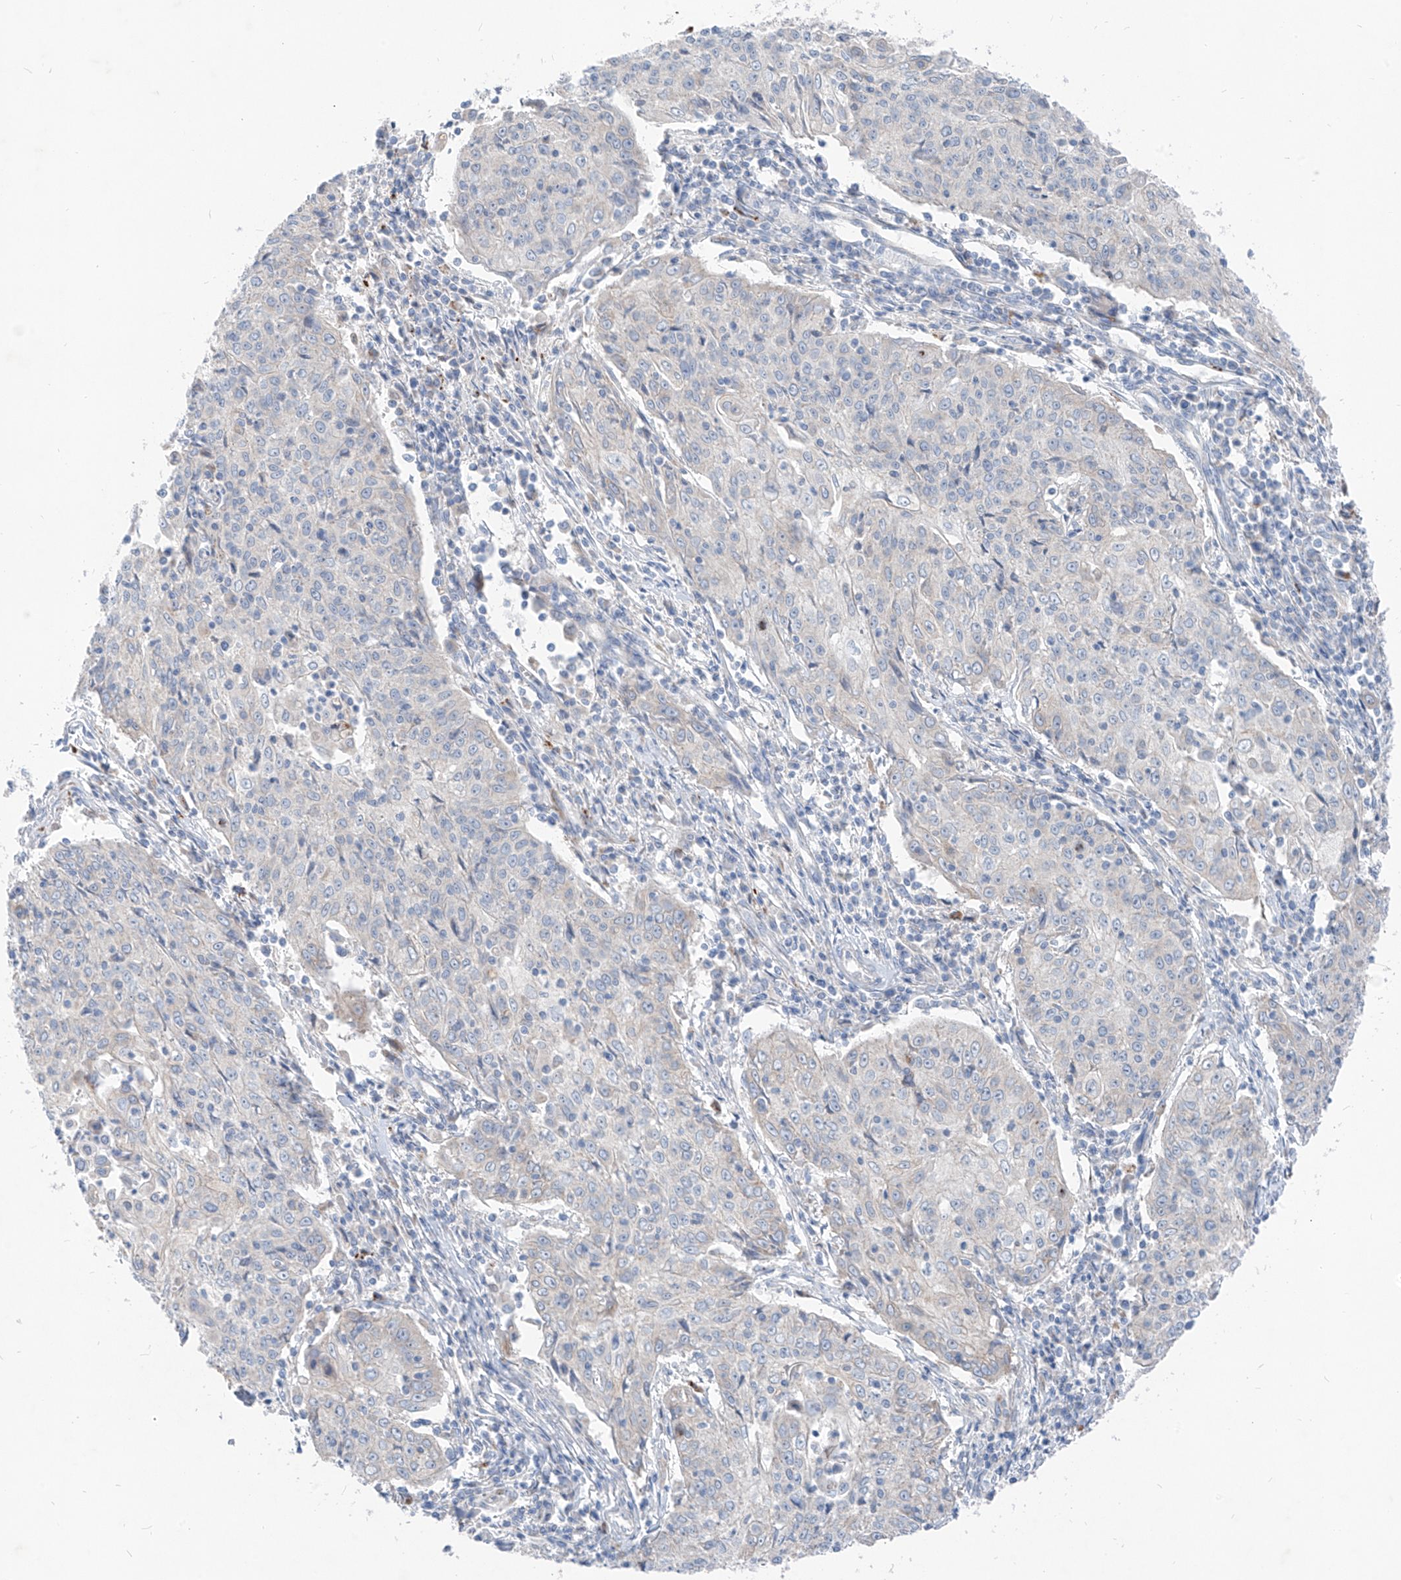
{"staining": {"intensity": "negative", "quantity": "none", "location": "none"}, "tissue": "cervical cancer", "cell_type": "Tumor cells", "image_type": "cancer", "snomed": [{"axis": "morphology", "description": "Squamous cell carcinoma, NOS"}, {"axis": "topography", "description": "Cervix"}], "caption": "The histopathology image reveals no significant staining in tumor cells of squamous cell carcinoma (cervical).", "gene": "GPR137C", "patient": {"sex": "female", "age": 48}}